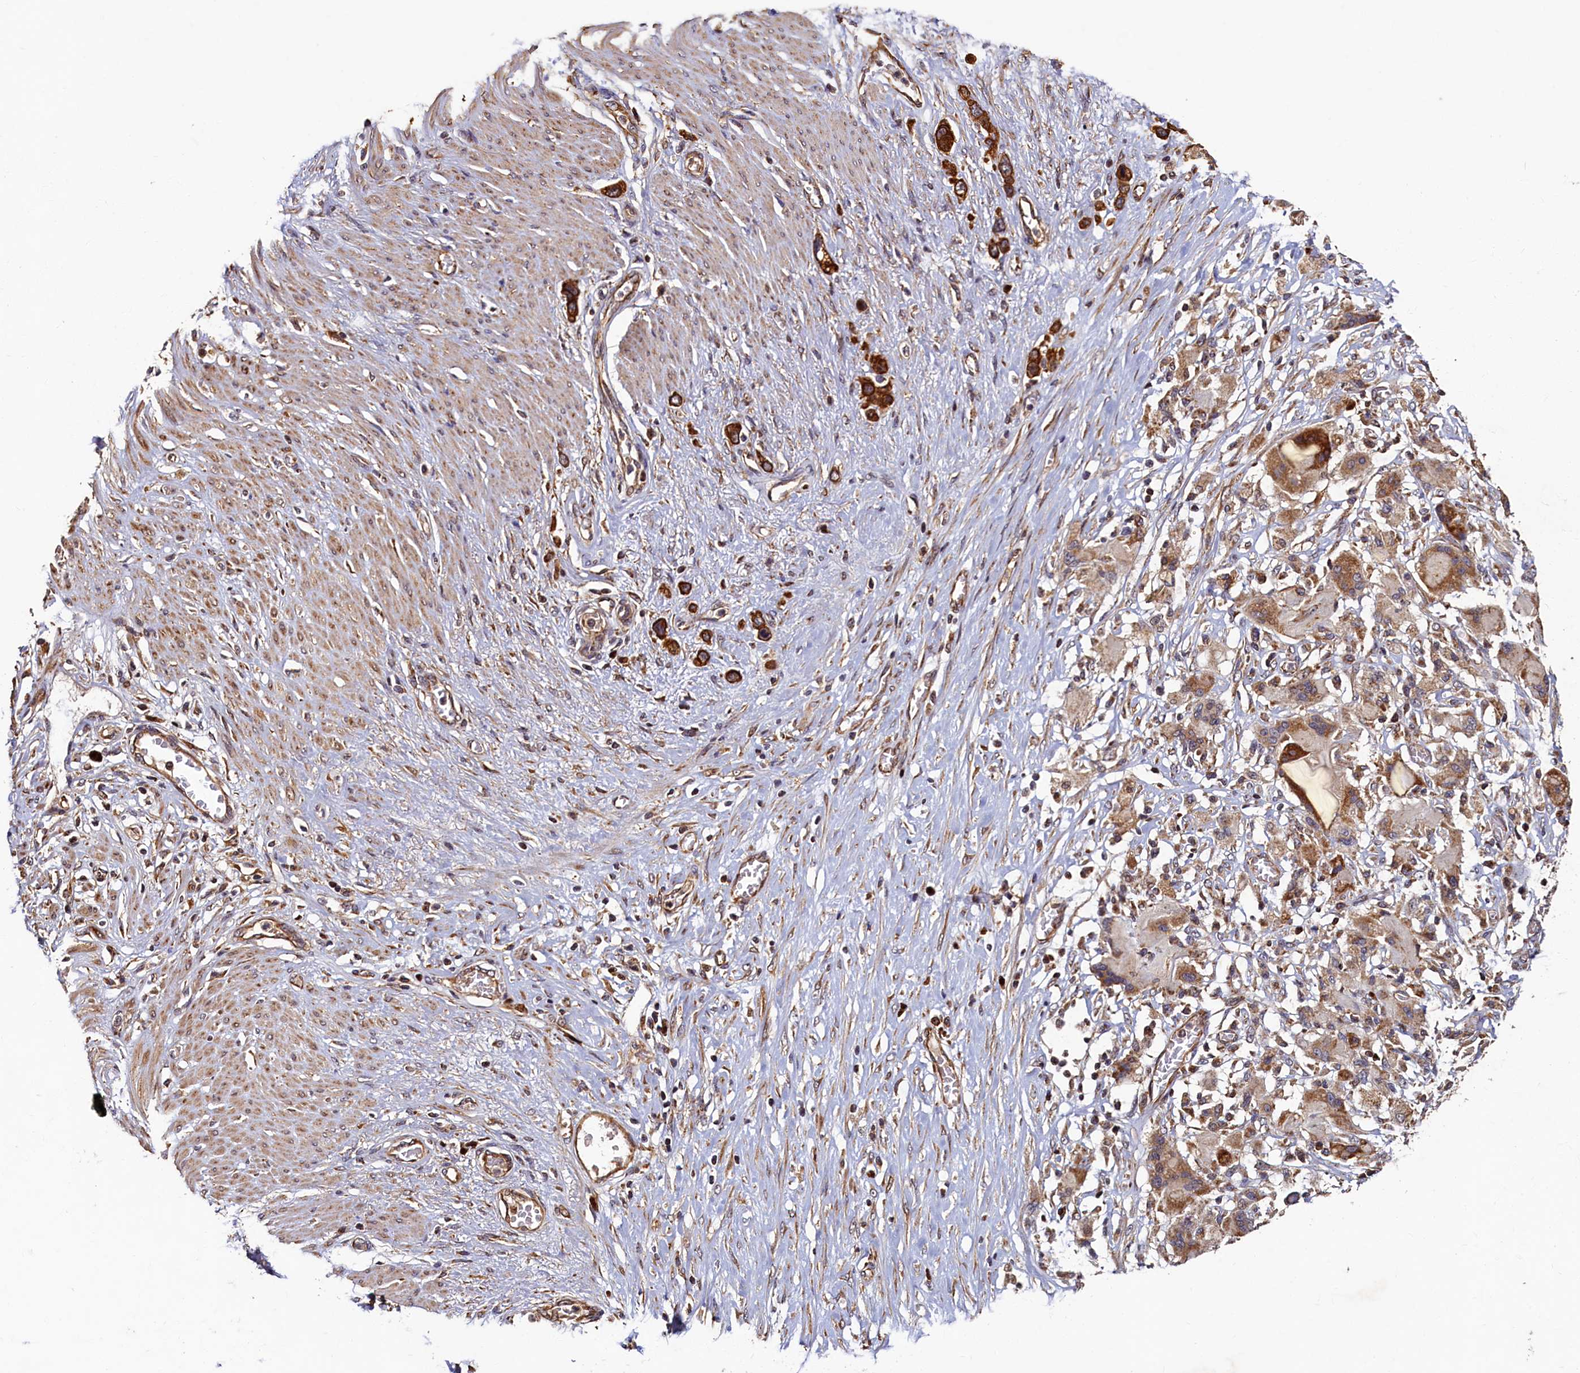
{"staining": {"intensity": "strong", "quantity": ">75%", "location": "cytoplasmic/membranous"}, "tissue": "stomach cancer", "cell_type": "Tumor cells", "image_type": "cancer", "snomed": [{"axis": "morphology", "description": "Adenocarcinoma, NOS"}, {"axis": "morphology", "description": "Adenocarcinoma, High grade"}, {"axis": "topography", "description": "Stomach, upper"}, {"axis": "topography", "description": "Stomach, lower"}], "caption": "Stomach adenocarcinoma stained with DAB immunohistochemistry shows high levels of strong cytoplasmic/membranous positivity in approximately >75% of tumor cells. The protein of interest is stained brown, and the nuclei are stained in blue (DAB IHC with brightfield microscopy, high magnification).", "gene": "NCKAP5L", "patient": {"sex": "female", "age": 65}}